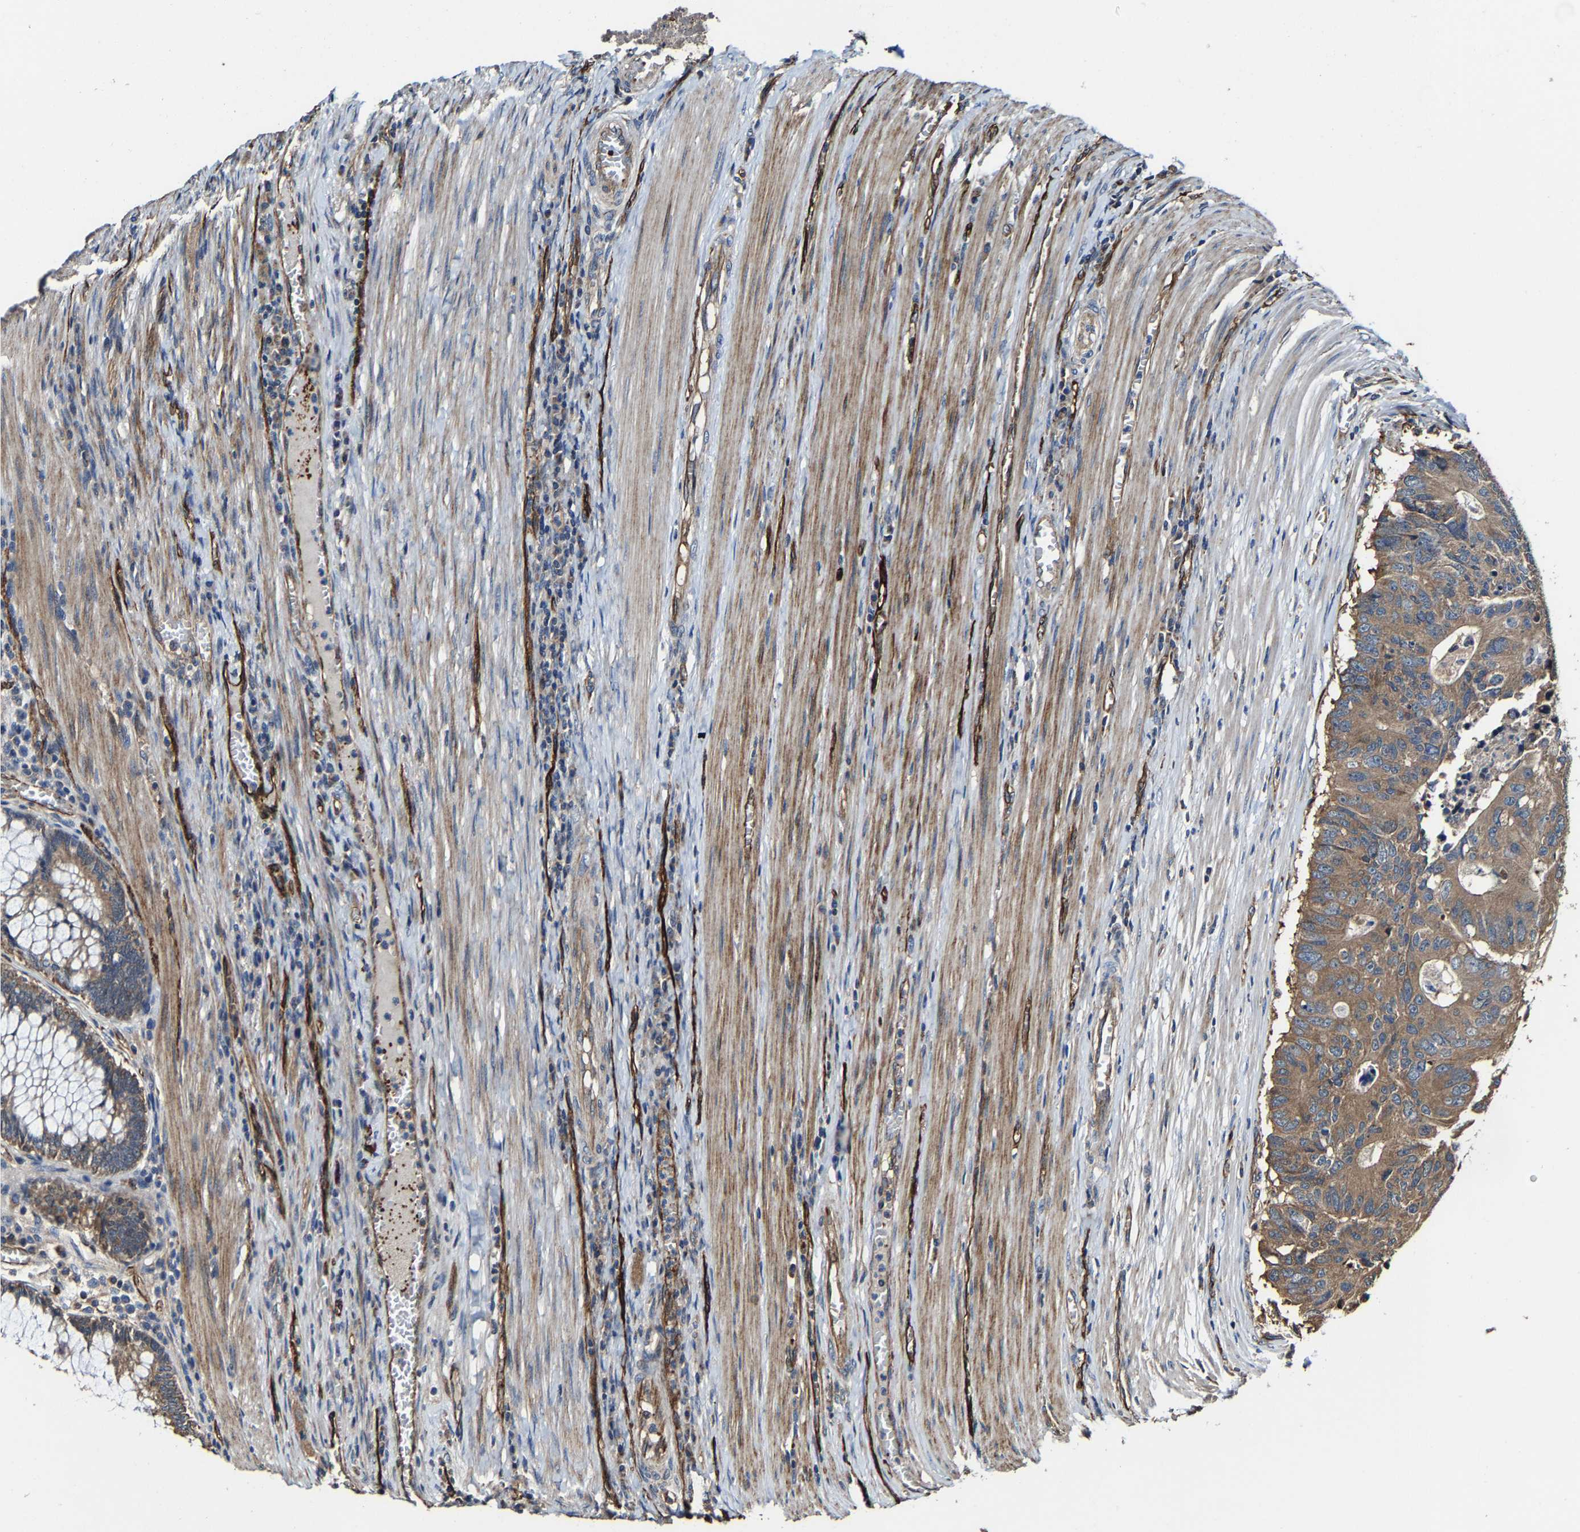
{"staining": {"intensity": "moderate", "quantity": ">75%", "location": "cytoplasmic/membranous"}, "tissue": "colorectal cancer", "cell_type": "Tumor cells", "image_type": "cancer", "snomed": [{"axis": "morphology", "description": "Adenocarcinoma, NOS"}, {"axis": "topography", "description": "Colon"}], "caption": "Colorectal cancer stained for a protein (brown) reveals moderate cytoplasmic/membranous positive expression in about >75% of tumor cells.", "gene": "GFRA3", "patient": {"sex": "male", "age": 87}}